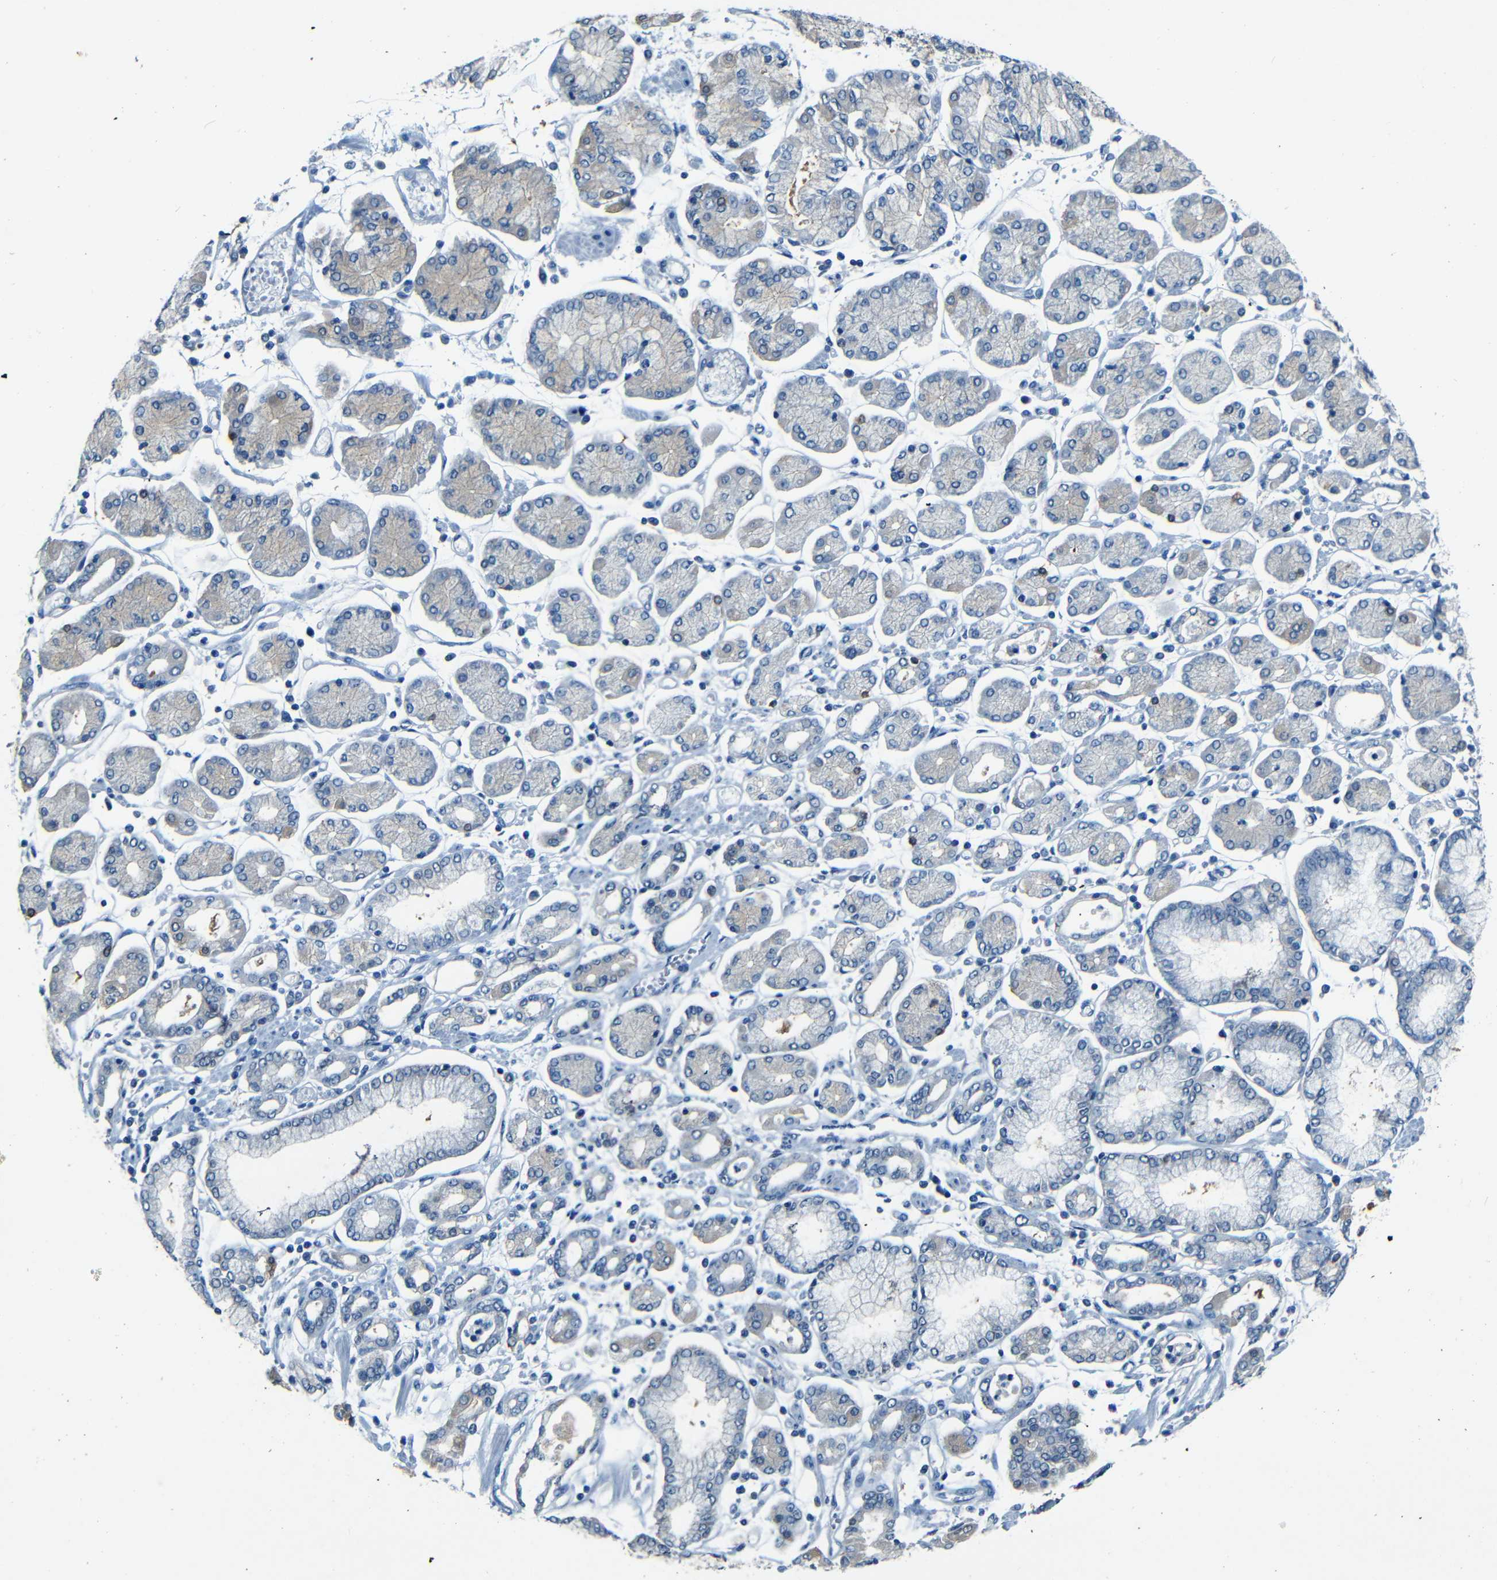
{"staining": {"intensity": "weak", "quantity": "<25%", "location": "cytoplasmic/membranous"}, "tissue": "stomach cancer", "cell_type": "Tumor cells", "image_type": "cancer", "snomed": [{"axis": "morphology", "description": "Adenocarcinoma, NOS"}, {"axis": "topography", "description": "Stomach"}], "caption": "DAB immunohistochemical staining of human stomach adenocarcinoma displays no significant positivity in tumor cells.", "gene": "ZMAT1", "patient": {"sex": "male", "age": 76}}